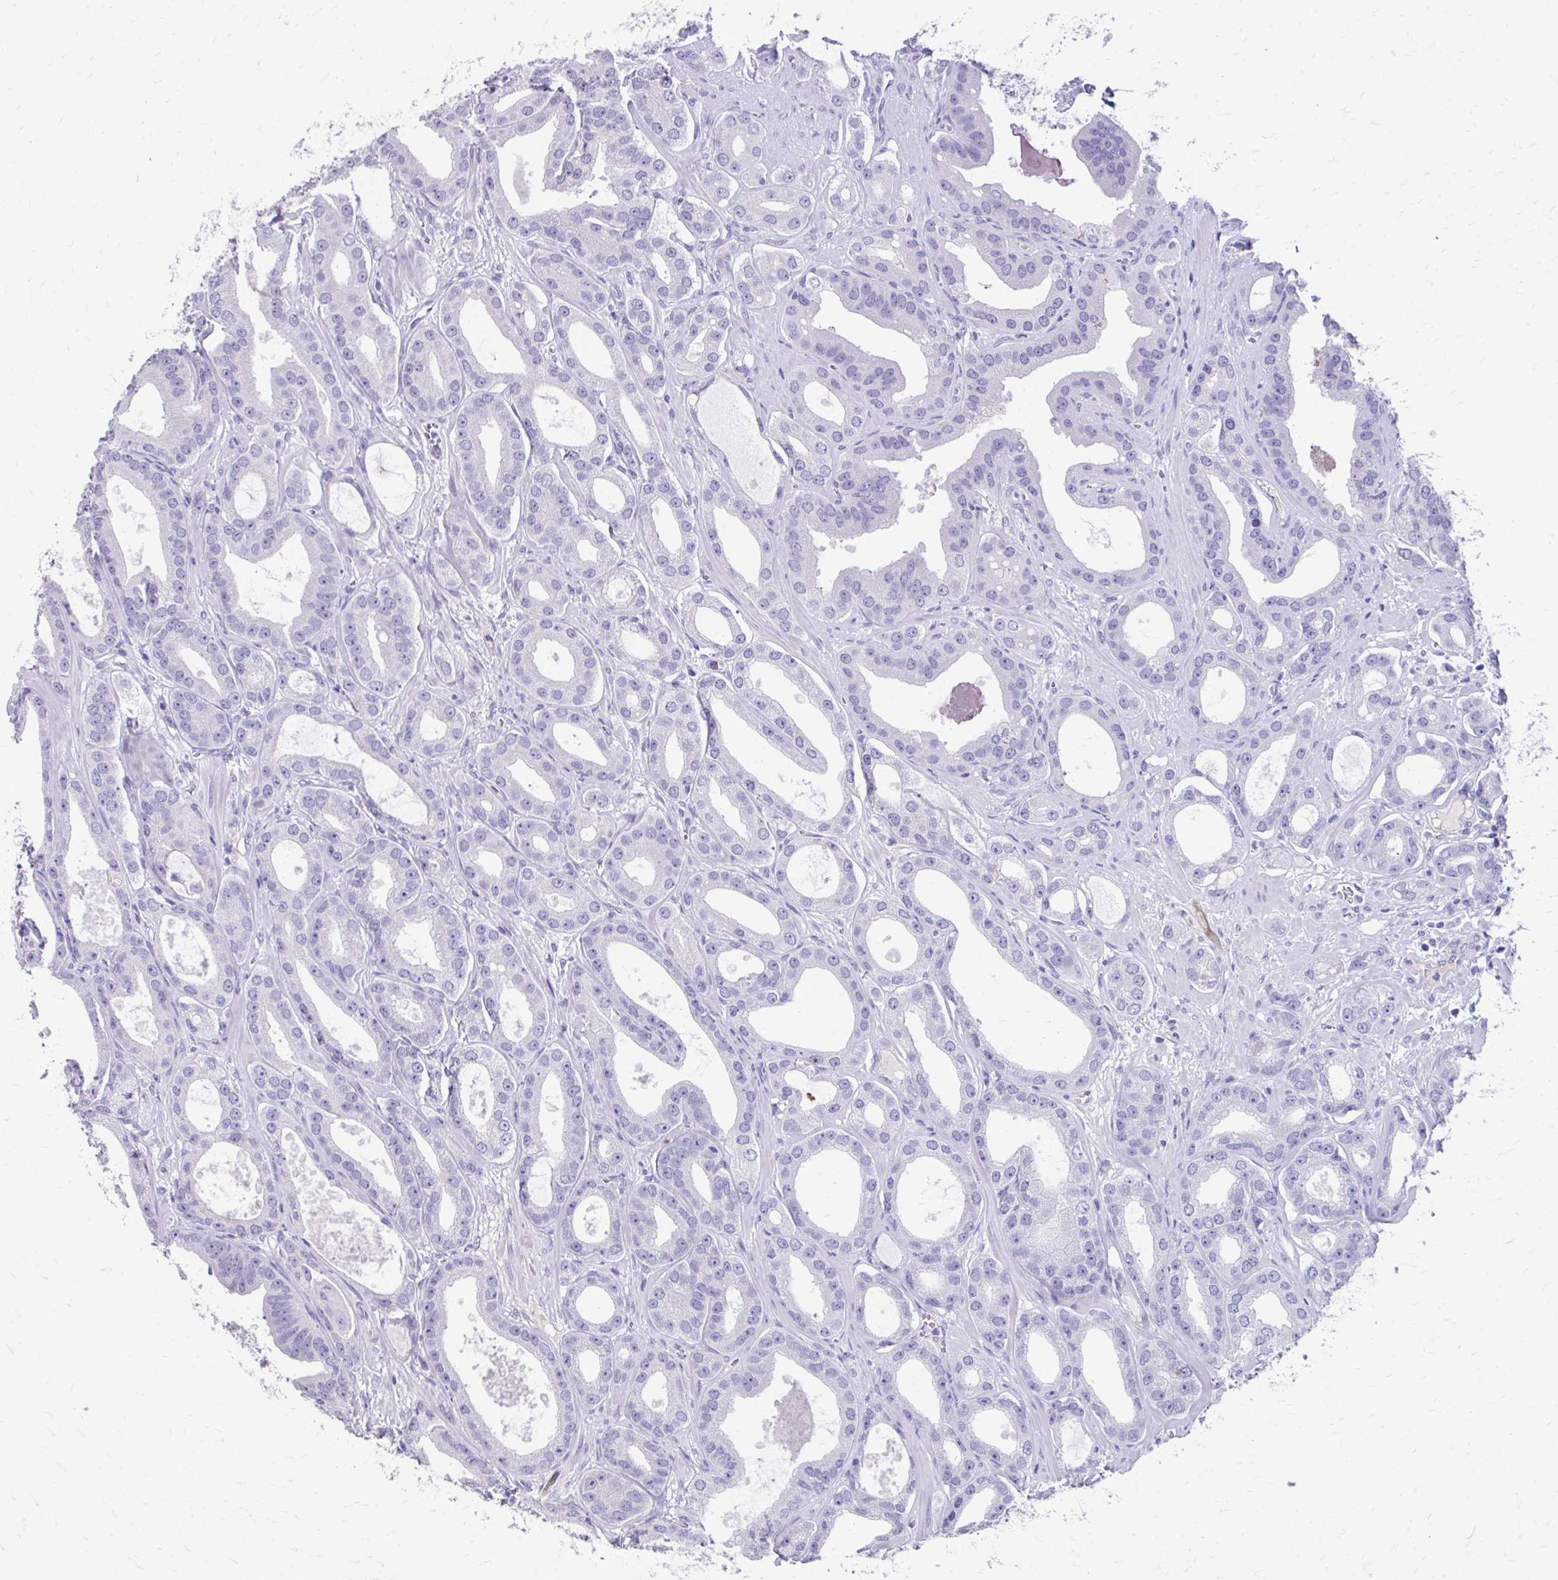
{"staining": {"intensity": "negative", "quantity": "none", "location": "none"}, "tissue": "prostate cancer", "cell_type": "Tumor cells", "image_type": "cancer", "snomed": [{"axis": "morphology", "description": "Adenocarcinoma, High grade"}, {"axis": "topography", "description": "Prostate"}], "caption": "A histopathology image of prostate cancer stained for a protein shows no brown staining in tumor cells.", "gene": "CFH", "patient": {"sex": "male", "age": 65}}